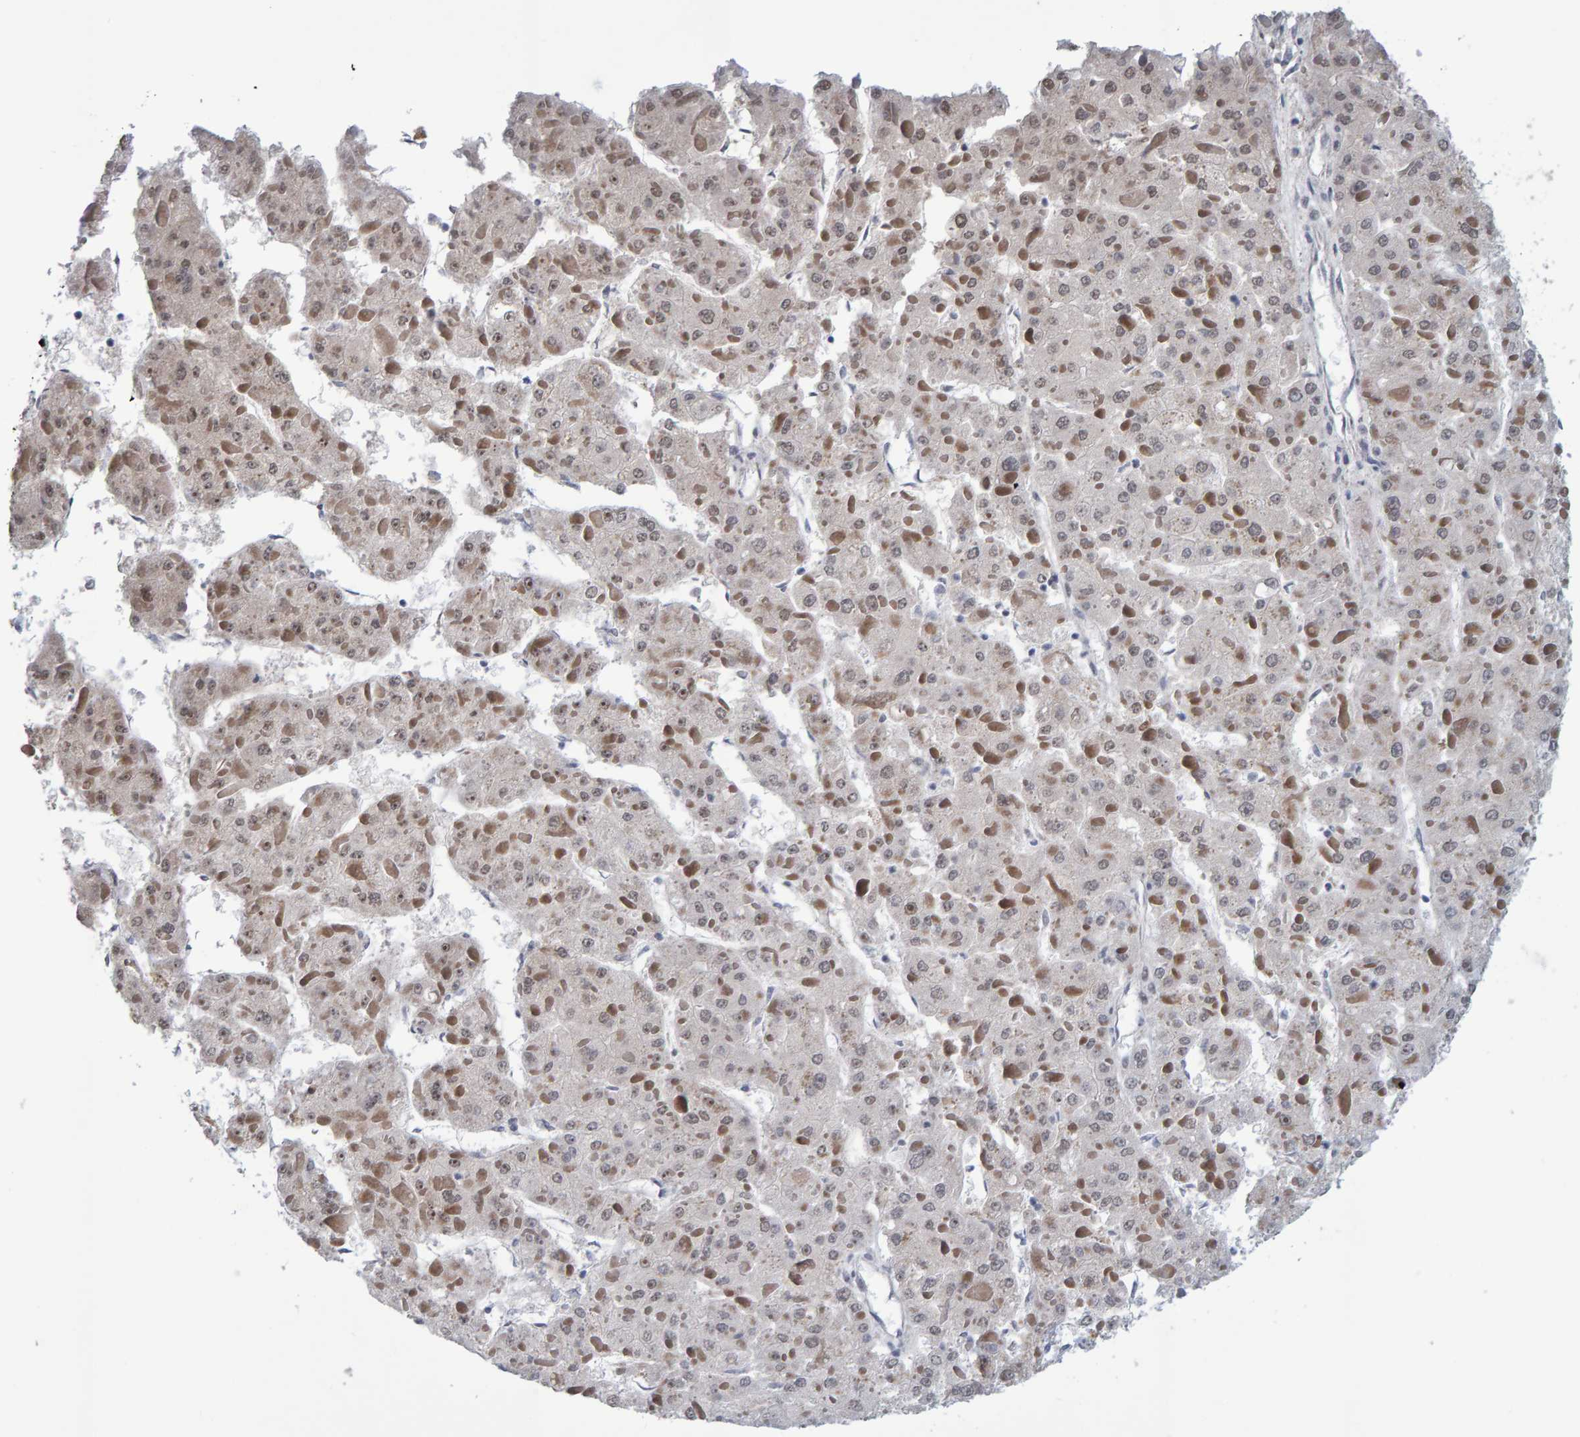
{"staining": {"intensity": "moderate", "quantity": "25%-75%", "location": "cytoplasmic/membranous,nuclear"}, "tissue": "liver cancer", "cell_type": "Tumor cells", "image_type": "cancer", "snomed": [{"axis": "morphology", "description": "Carcinoma, Hepatocellular, NOS"}, {"axis": "topography", "description": "Liver"}], "caption": "Immunohistochemical staining of human liver cancer displays moderate cytoplasmic/membranous and nuclear protein staining in about 25%-75% of tumor cells.", "gene": "USP43", "patient": {"sex": "female", "age": 73}}